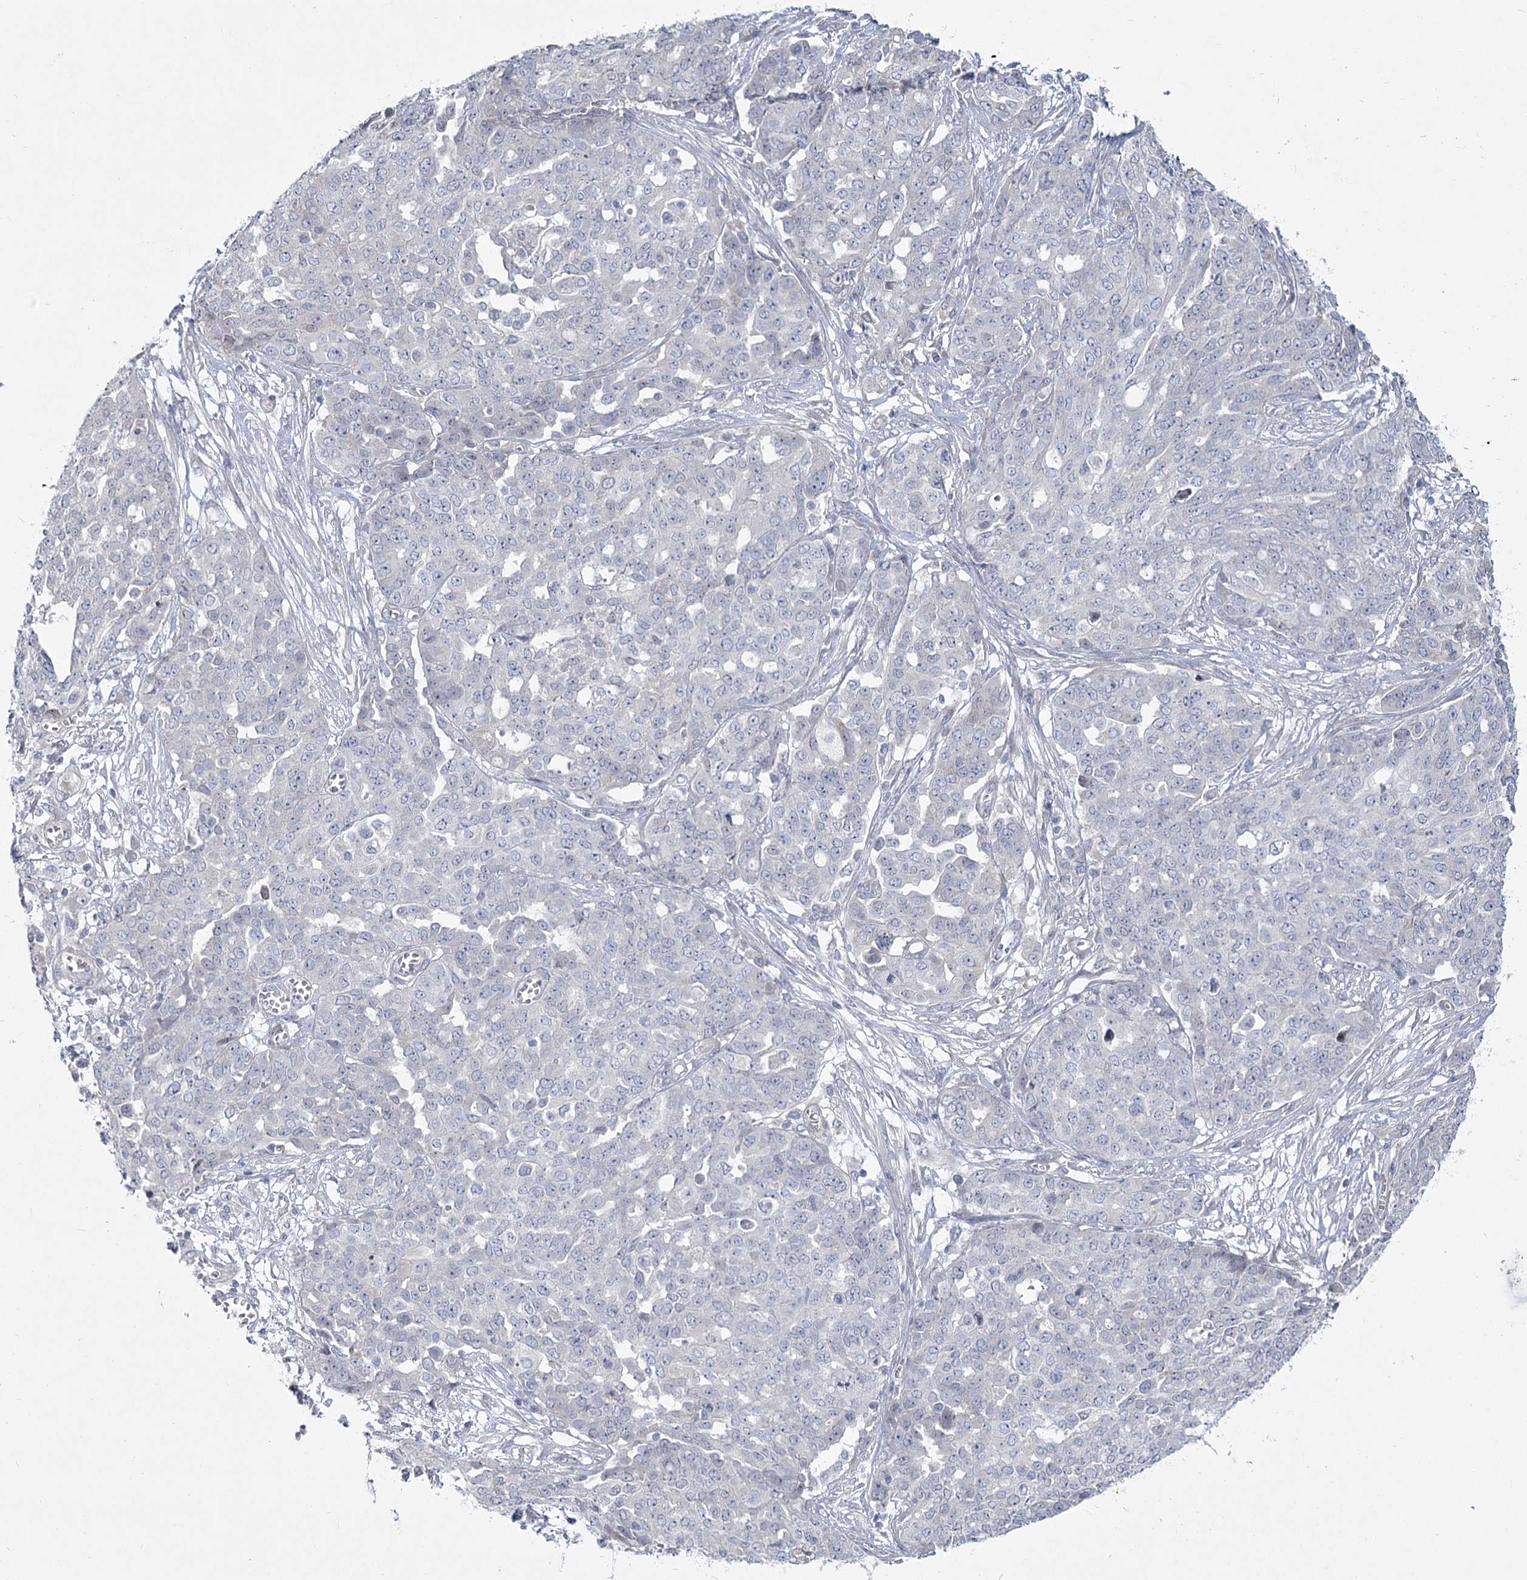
{"staining": {"intensity": "negative", "quantity": "none", "location": "none"}, "tissue": "ovarian cancer", "cell_type": "Tumor cells", "image_type": "cancer", "snomed": [{"axis": "morphology", "description": "Cystadenocarcinoma, serous, NOS"}, {"axis": "topography", "description": "Soft tissue"}, {"axis": "topography", "description": "Ovary"}], "caption": "An immunohistochemistry photomicrograph of ovarian cancer is shown. There is no staining in tumor cells of ovarian cancer.", "gene": "SPINK13", "patient": {"sex": "female", "age": 57}}